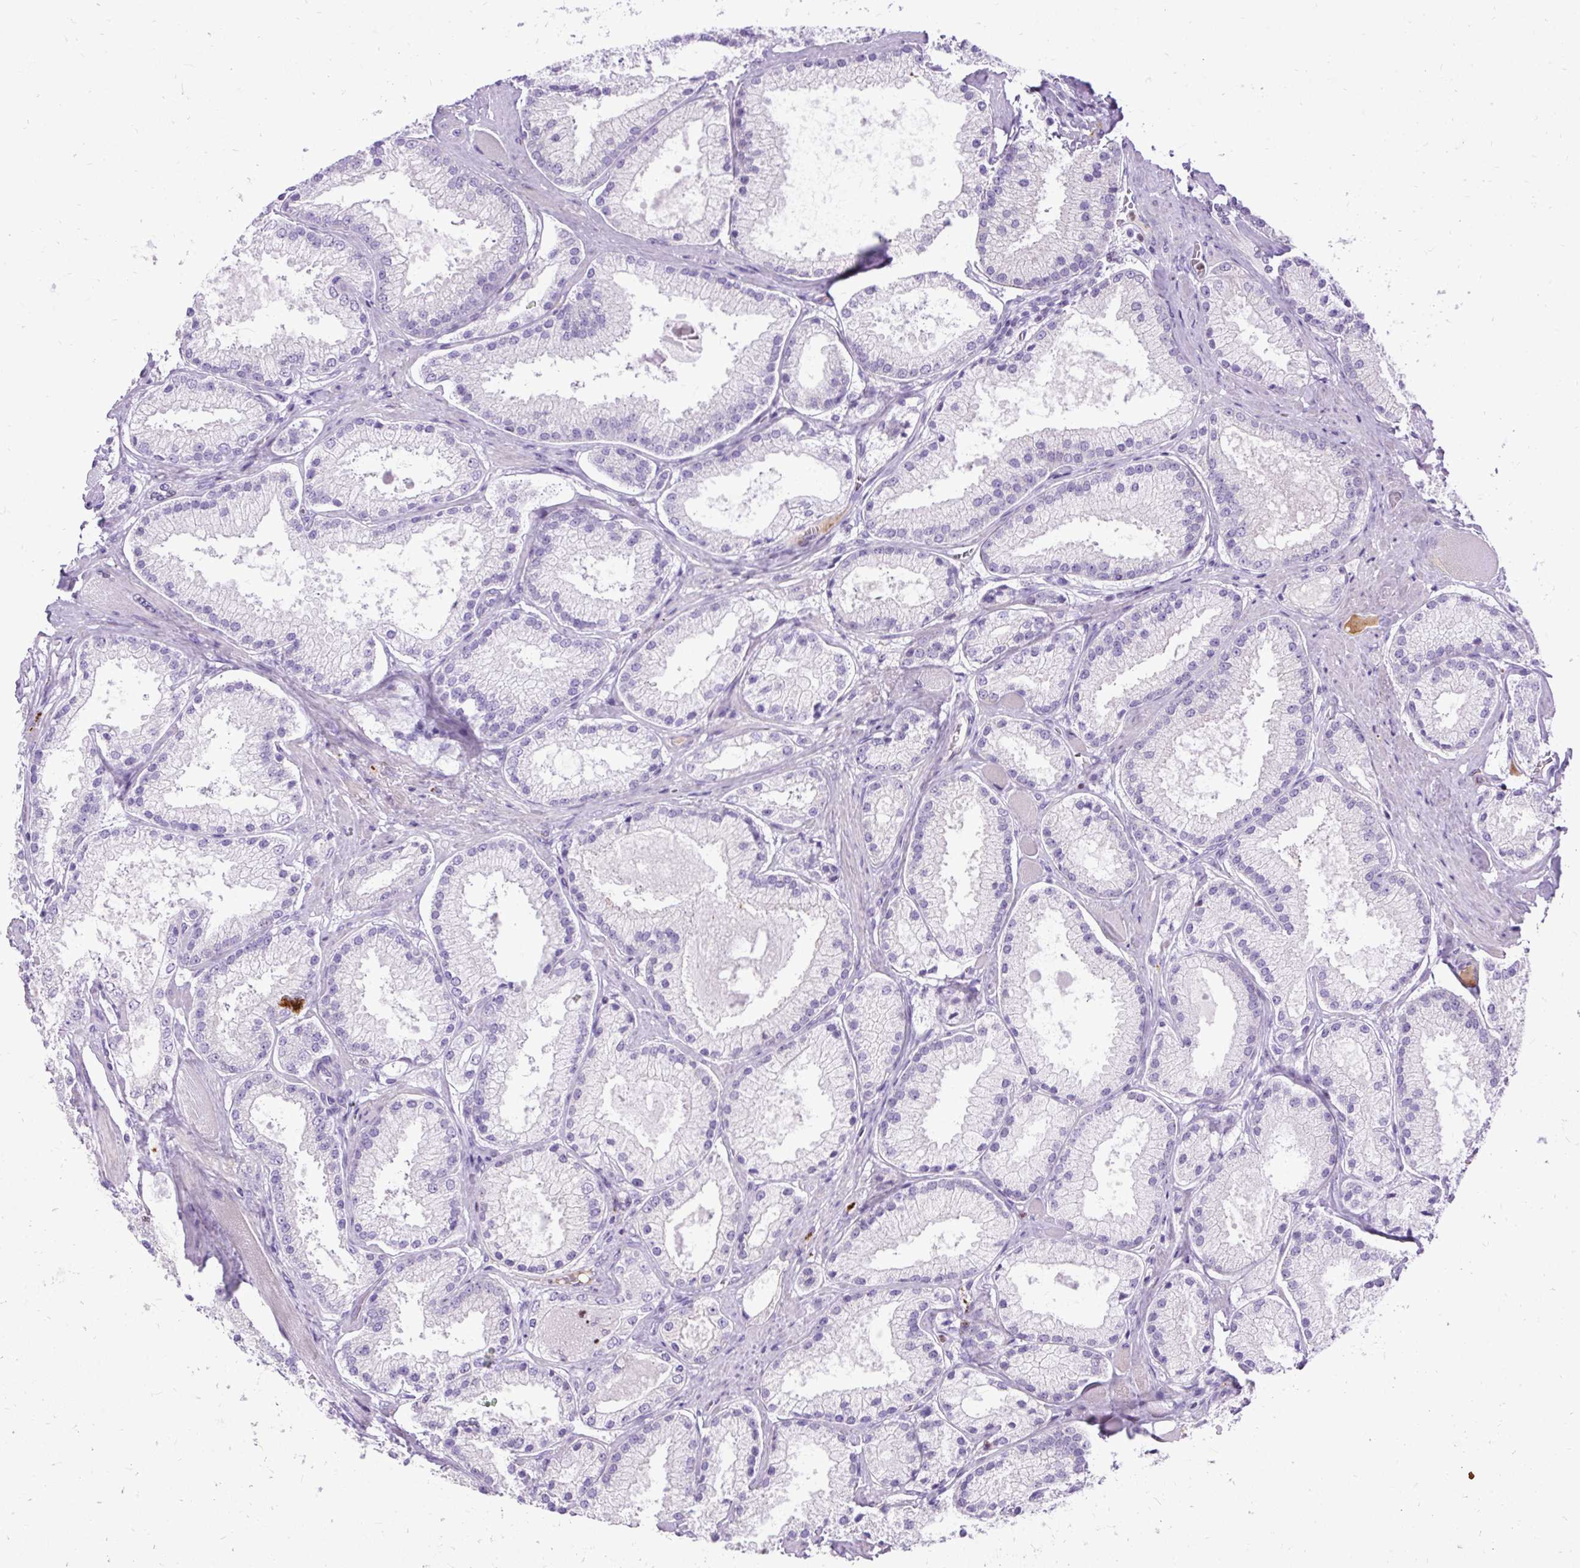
{"staining": {"intensity": "negative", "quantity": "none", "location": "none"}, "tissue": "prostate cancer", "cell_type": "Tumor cells", "image_type": "cancer", "snomed": [{"axis": "morphology", "description": "Adenocarcinoma, High grade"}, {"axis": "topography", "description": "Prostate"}], "caption": "Tumor cells are negative for protein expression in human prostate cancer (adenocarcinoma (high-grade)).", "gene": "SPC24", "patient": {"sex": "male", "age": 68}}